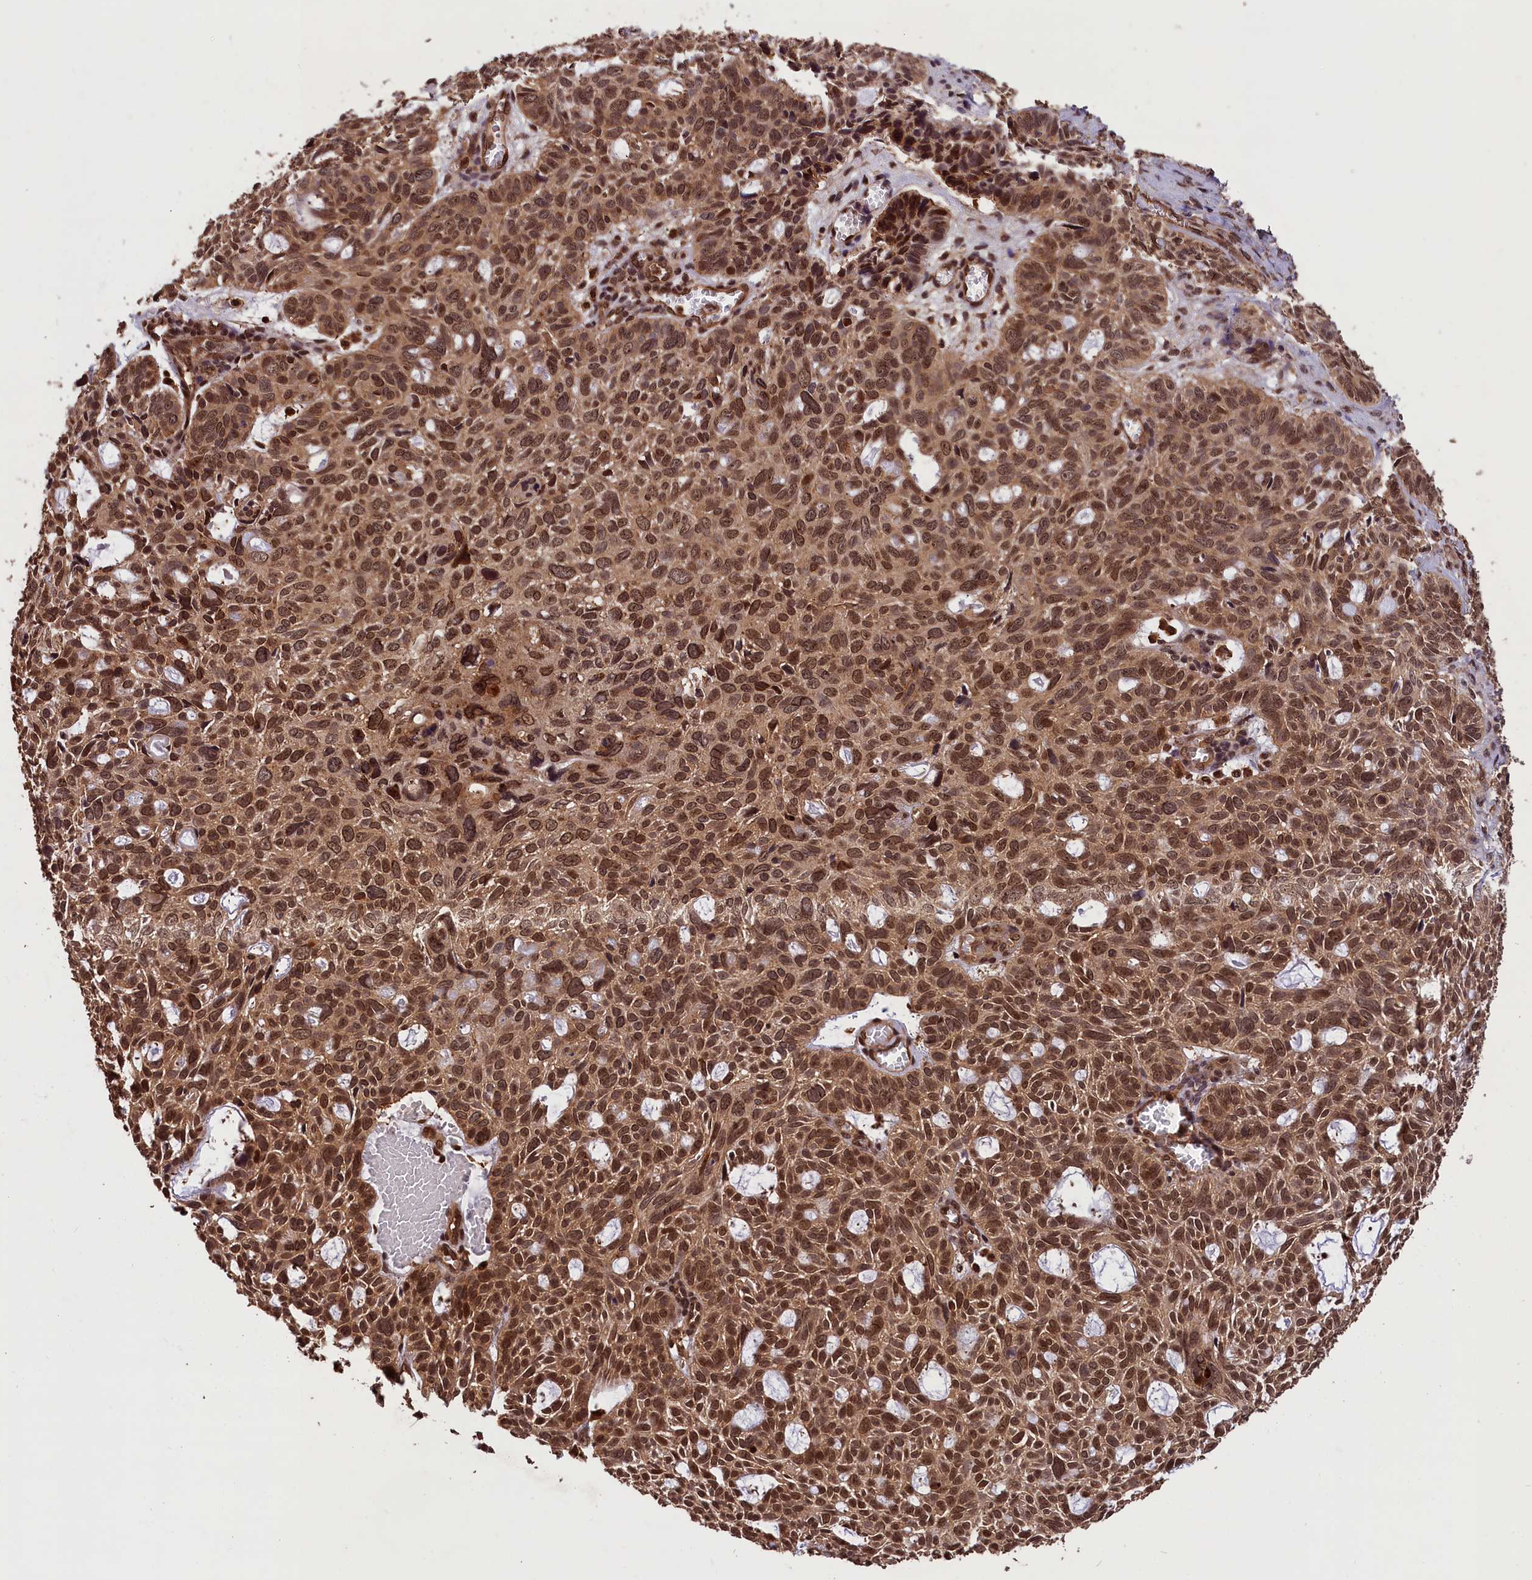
{"staining": {"intensity": "strong", "quantity": ">75%", "location": "nuclear"}, "tissue": "skin cancer", "cell_type": "Tumor cells", "image_type": "cancer", "snomed": [{"axis": "morphology", "description": "Basal cell carcinoma"}, {"axis": "topography", "description": "Skin"}], "caption": "IHC micrograph of neoplastic tissue: skin cancer (basal cell carcinoma) stained using IHC reveals high levels of strong protein expression localized specifically in the nuclear of tumor cells, appearing as a nuclear brown color.", "gene": "IST1", "patient": {"sex": "male", "age": 69}}